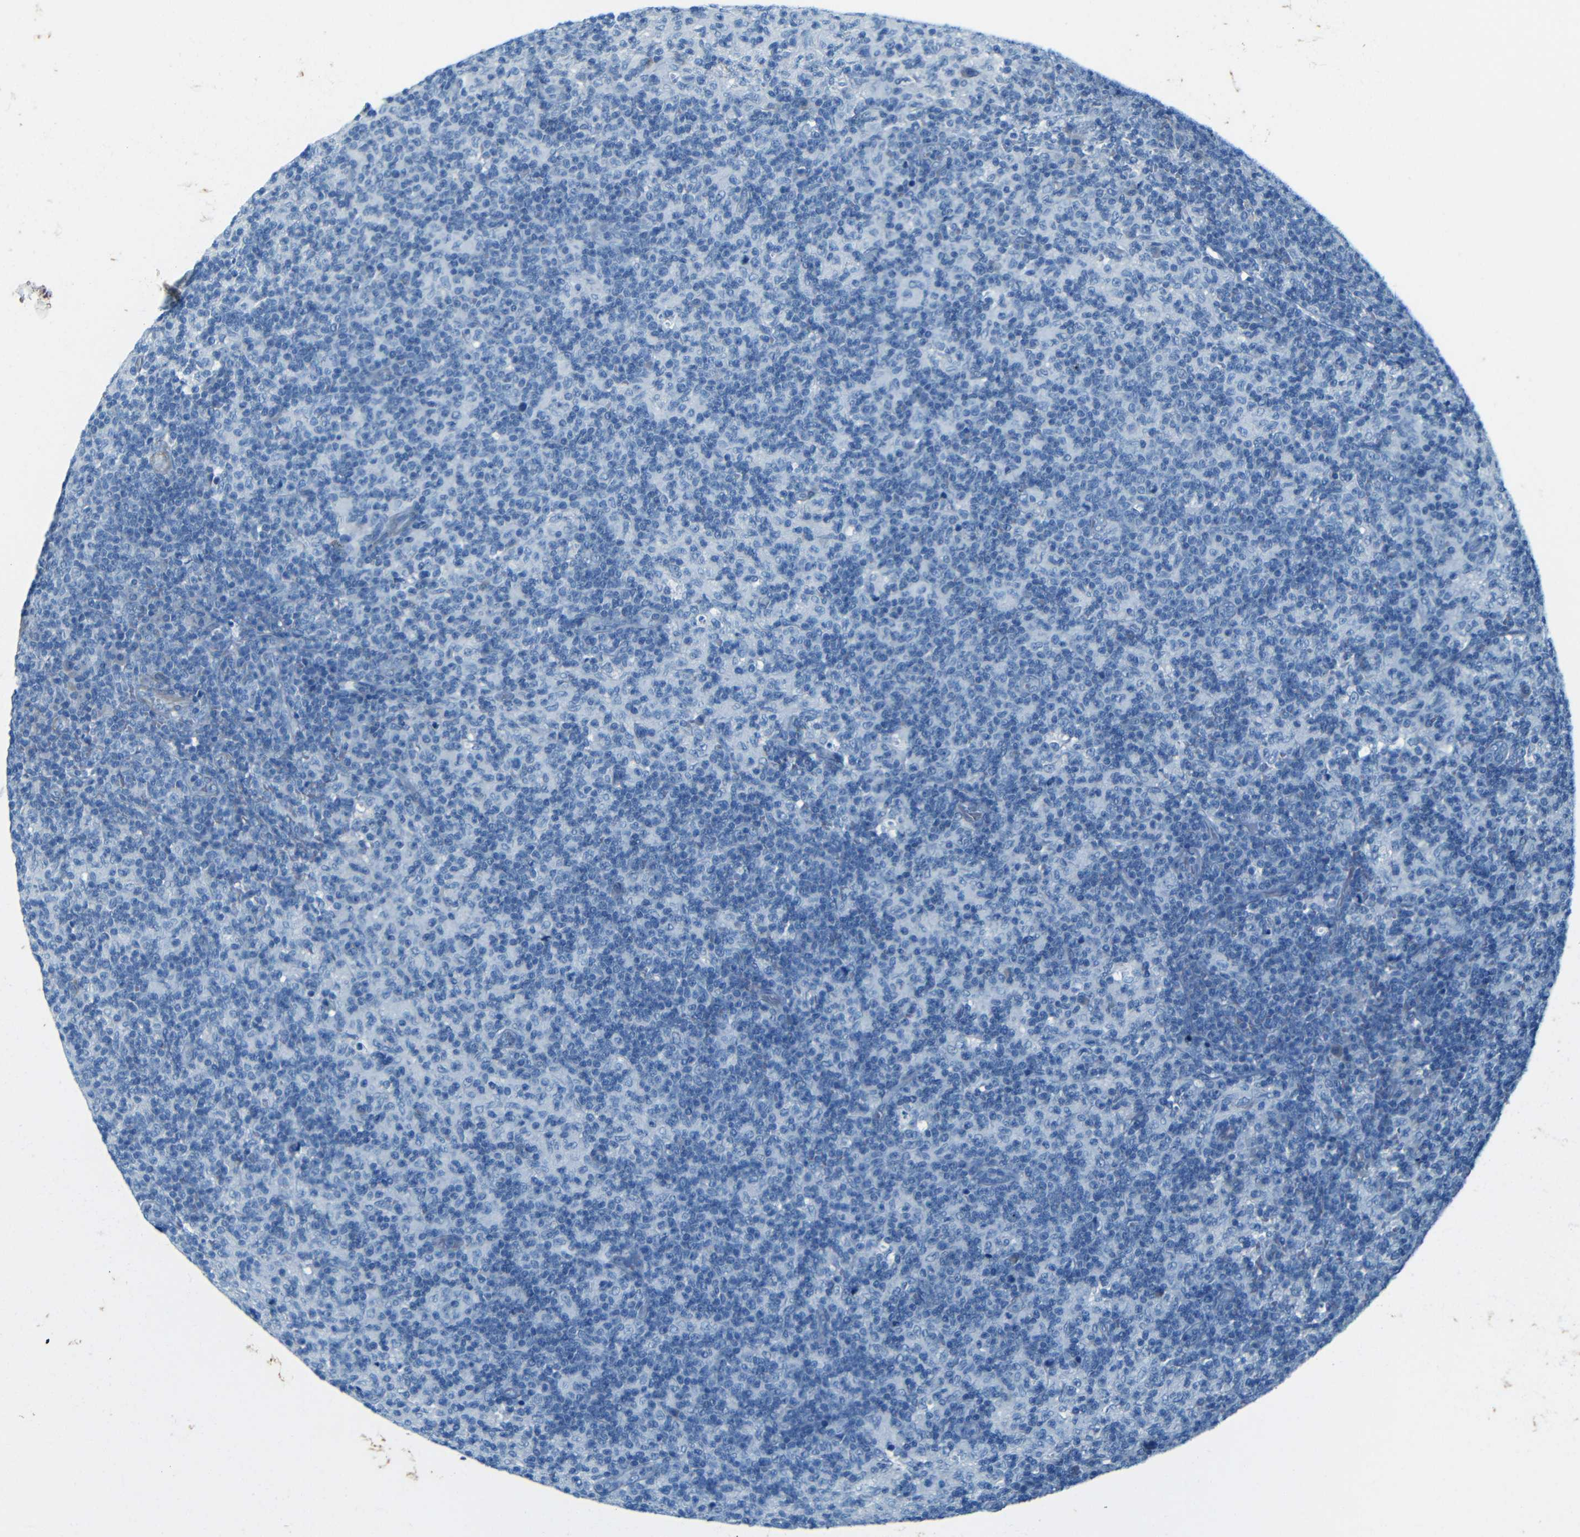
{"staining": {"intensity": "negative", "quantity": "none", "location": "none"}, "tissue": "lymph node", "cell_type": "Germinal center cells", "image_type": "normal", "snomed": [{"axis": "morphology", "description": "Normal tissue, NOS"}, {"axis": "morphology", "description": "Inflammation, NOS"}, {"axis": "topography", "description": "Lymph node"}], "caption": "High power microscopy image of an immunohistochemistry (IHC) image of benign lymph node, revealing no significant positivity in germinal center cells.", "gene": "MAP2", "patient": {"sex": "male", "age": 55}}